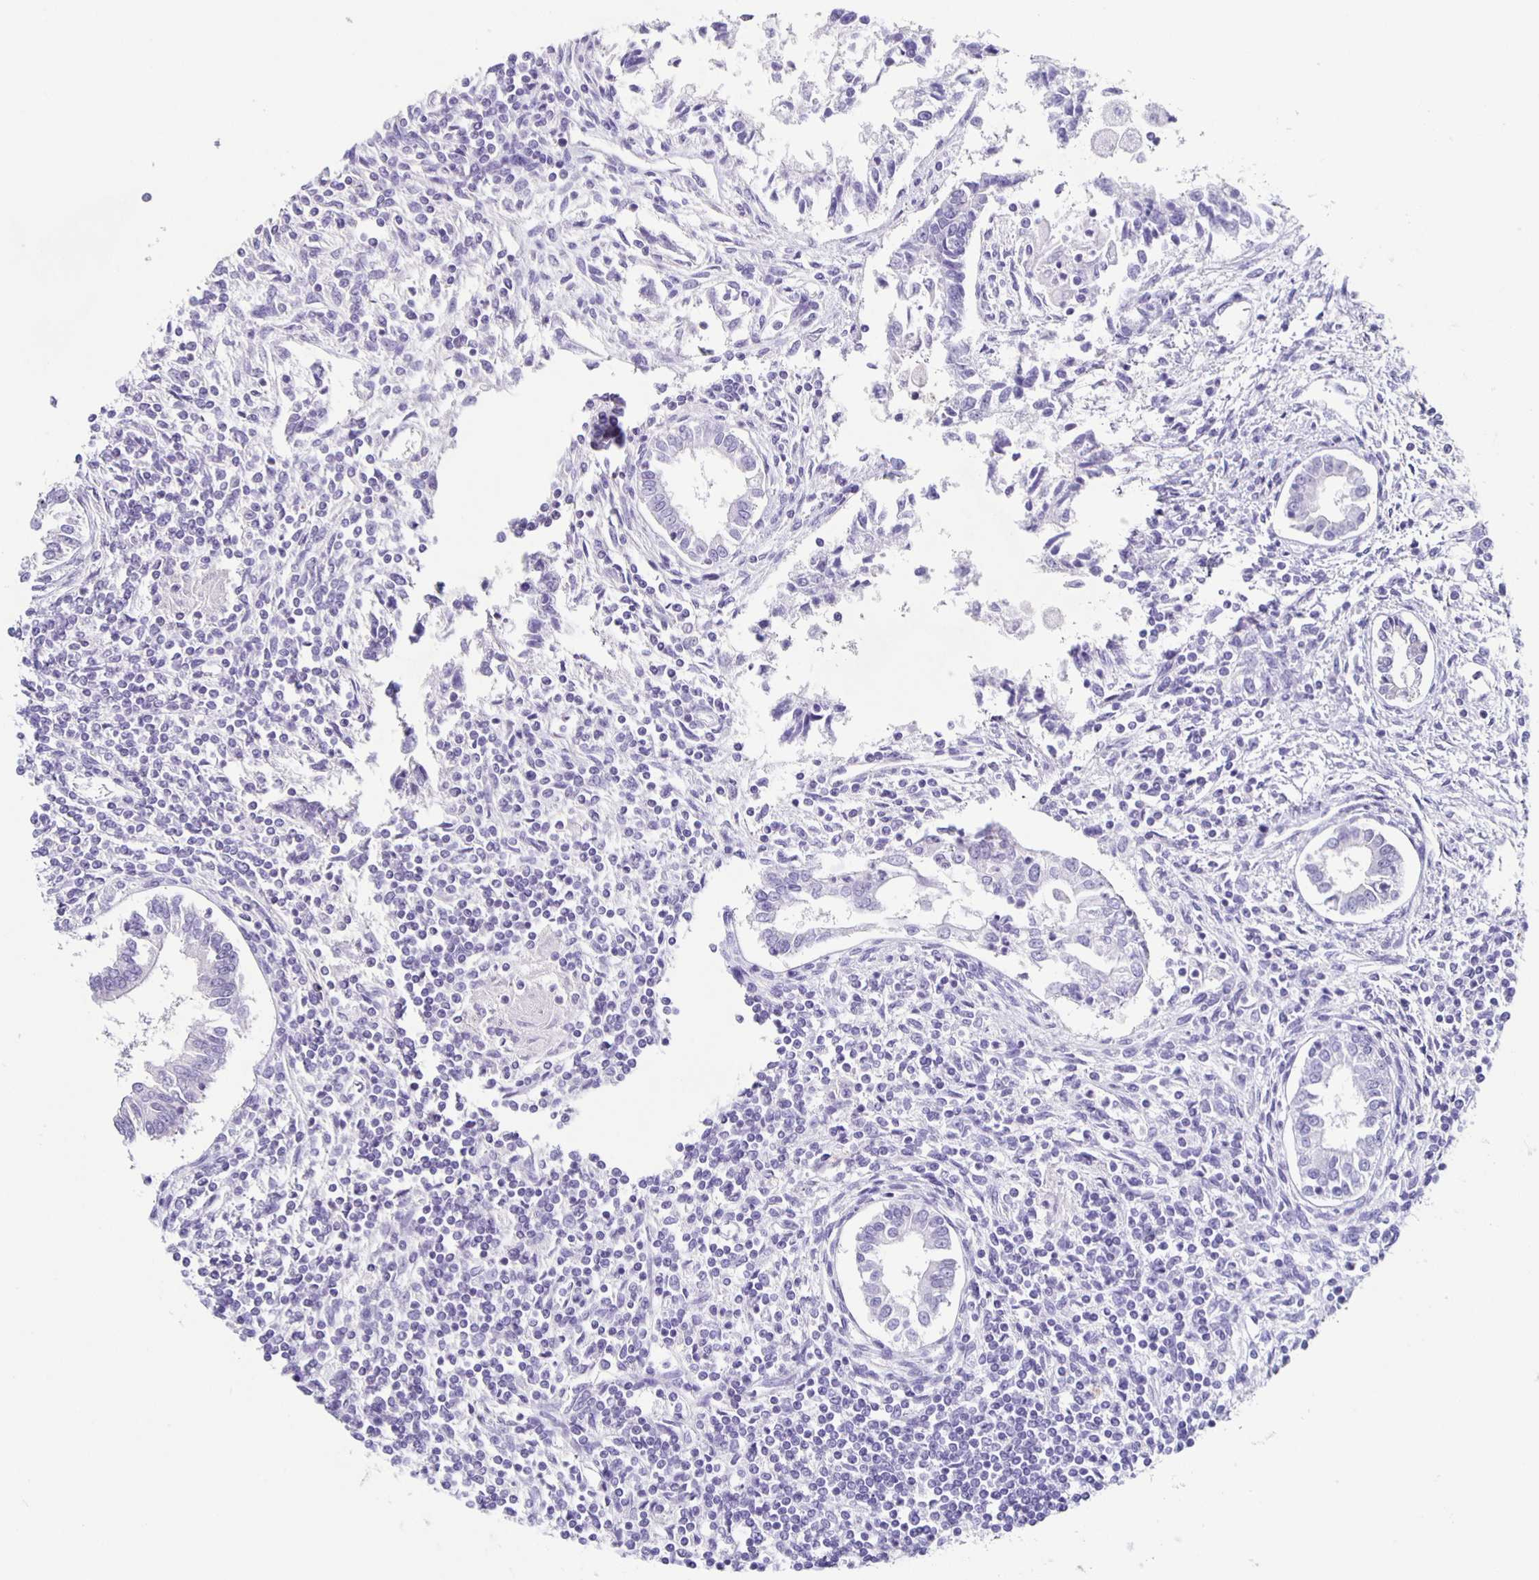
{"staining": {"intensity": "negative", "quantity": "none", "location": "none"}, "tissue": "testis cancer", "cell_type": "Tumor cells", "image_type": "cancer", "snomed": [{"axis": "morphology", "description": "Carcinoma, Embryonal, NOS"}, {"axis": "topography", "description": "Testis"}], "caption": "A high-resolution photomicrograph shows immunohistochemistry (IHC) staining of testis cancer (embryonal carcinoma), which shows no significant staining in tumor cells.", "gene": "CARNS1", "patient": {"sex": "male", "age": 37}}